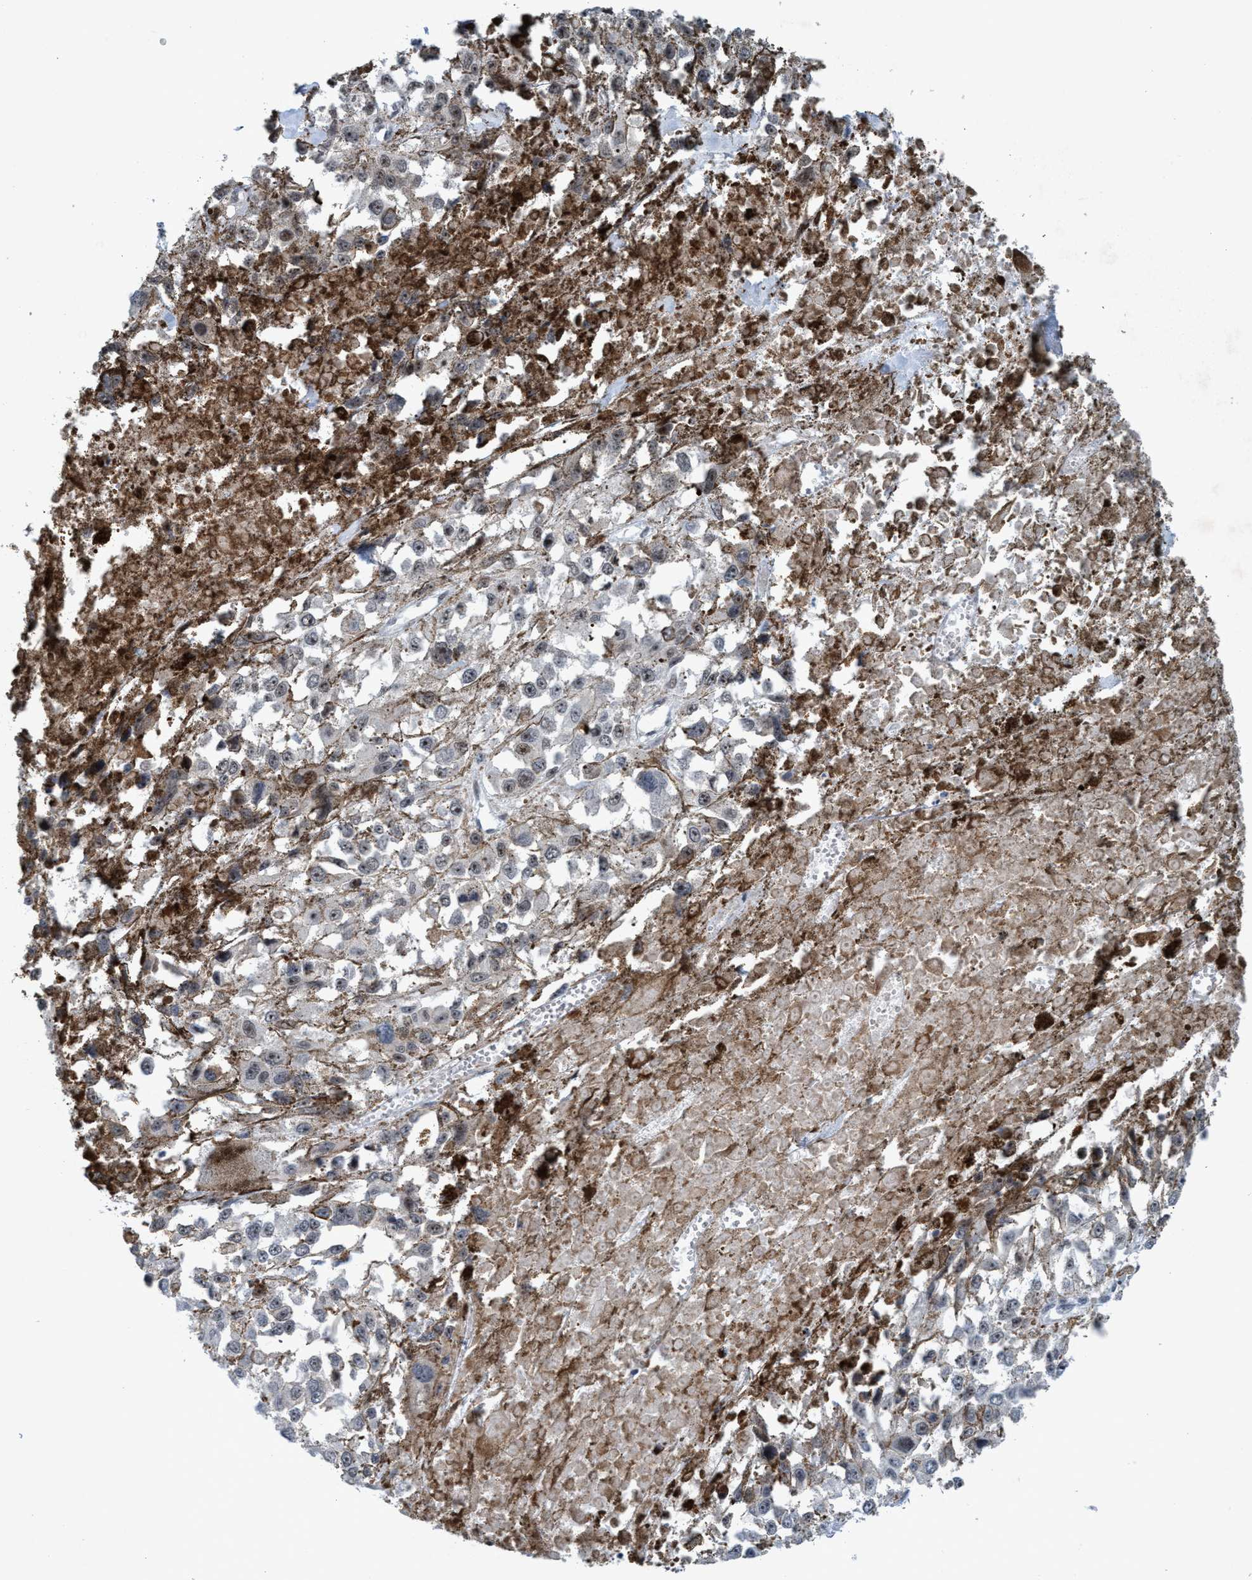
{"staining": {"intensity": "weak", "quantity": "25%-75%", "location": "nuclear"}, "tissue": "melanoma", "cell_type": "Tumor cells", "image_type": "cancer", "snomed": [{"axis": "morphology", "description": "Malignant melanoma, Metastatic site"}, {"axis": "topography", "description": "Lymph node"}], "caption": "Melanoma stained with a protein marker displays weak staining in tumor cells.", "gene": "CWC27", "patient": {"sex": "male", "age": 59}}